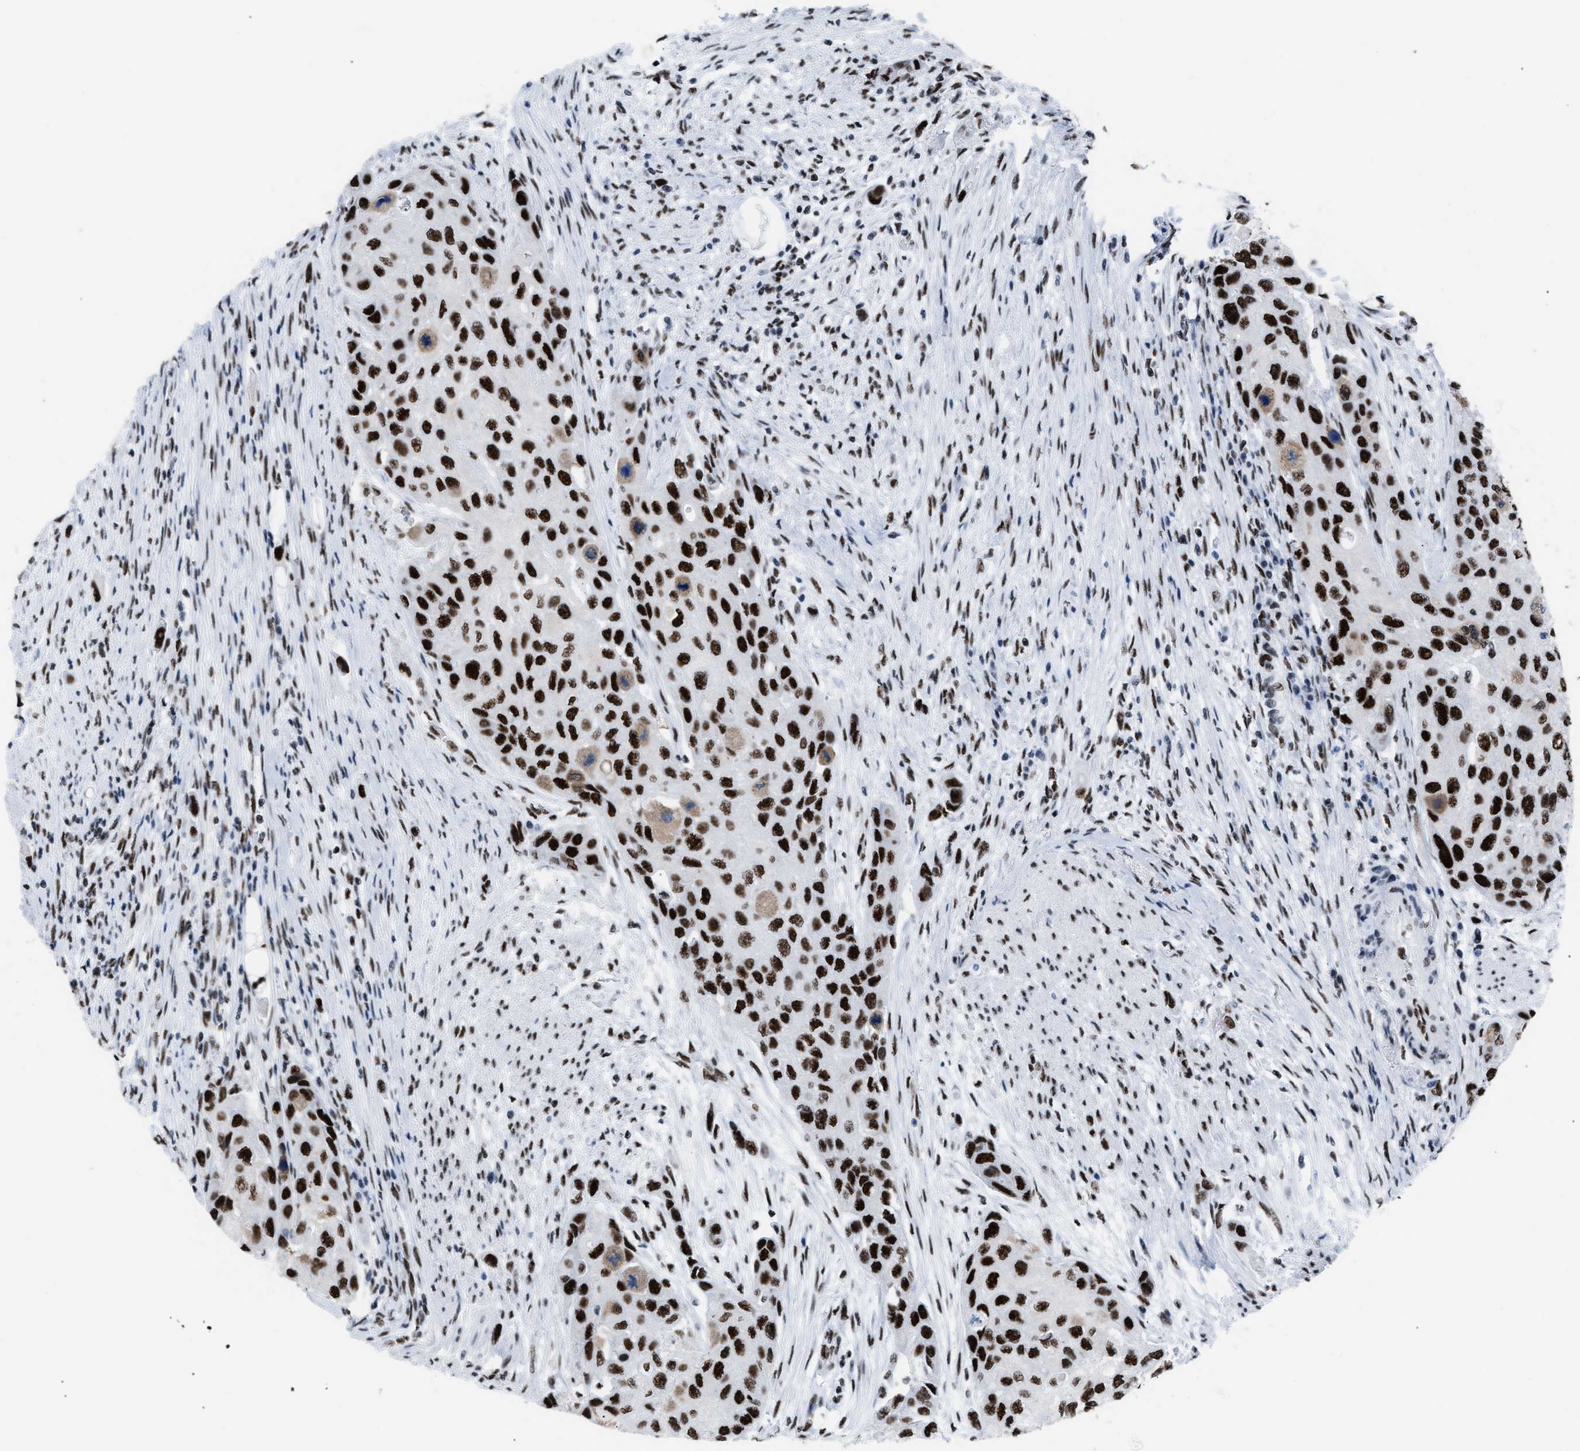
{"staining": {"intensity": "strong", "quantity": ">75%", "location": "nuclear"}, "tissue": "urothelial cancer", "cell_type": "Tumor cells", "image_type": "cancer", "snomed": [{"axis": "morphology", "description": "Urothelial carcinoma, High grade"}, {"axis": "topography", "description": "Urinary bladder"}], "caption": "Urothelial cancer stained with immunohistochemistry (IHC) reveals strong nuclear staining in approximately >75% of tumor cells. The staining is performed using DAB (3,3'-diaminobenzidine) brown chromogen to label protein expression. The nuclei are counter-stained blue using hematoxylin.", "gene": "CCAR2", "patient": {"sex": "female", "age": 56}}